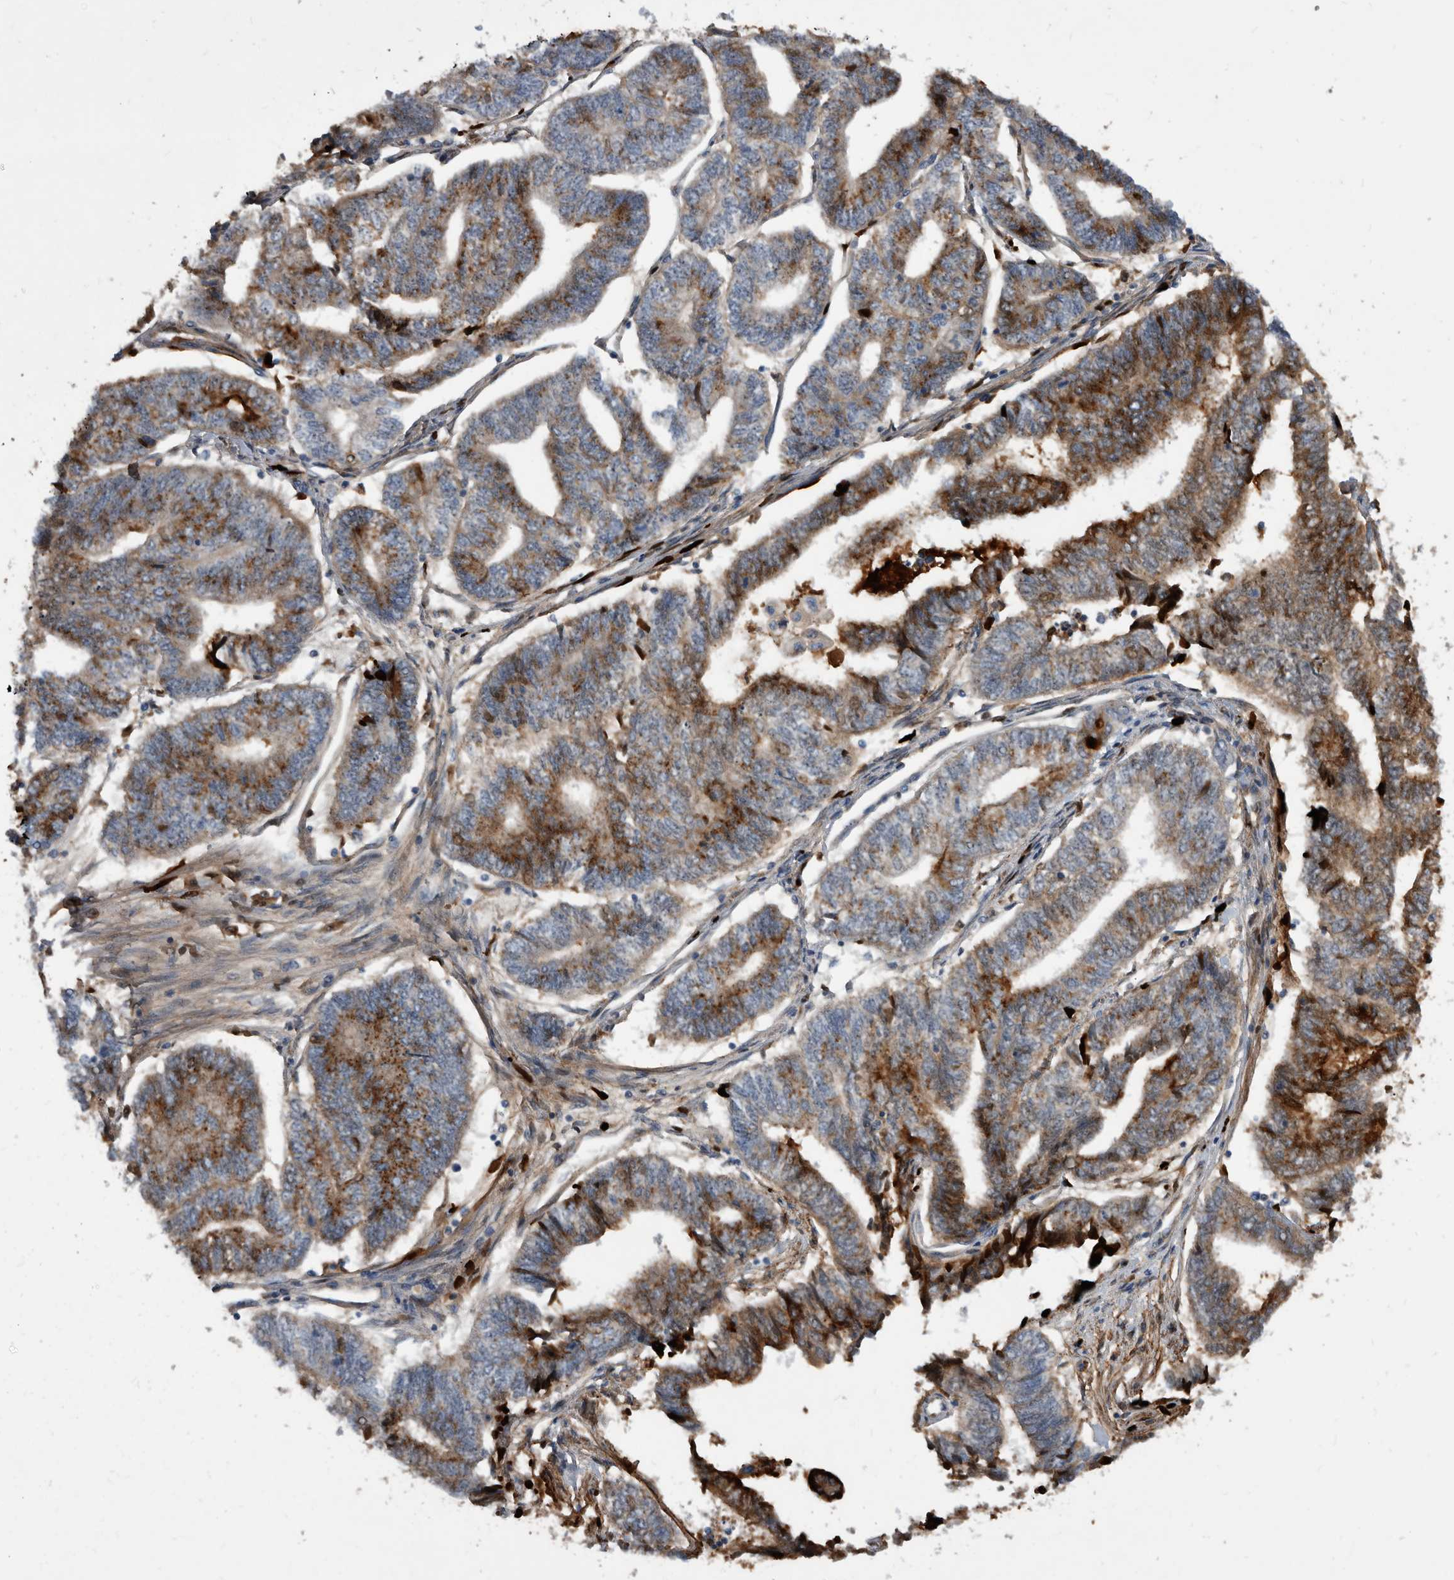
{"staining": {"intensity": "strong", "quantity": ">75%", "location": "cytoplasmic/membranous"}, "tissue": "endometrial cancer", "cell_type": "Tumor cells", "image_type": "cancer", "snomed": [{"axis": "morphology", "description": "Adenocarcinoma, NOS"}, {"axis": "topography", "description": "Uterus"}, {"axis": "topography", "description": "Endometrium"}], "caption": "The image reveals a brown stain indicating the presence of a protein in the cytoplasmic/membranous of tumor cells in adenocarcinoma (endometrial).", "gene": "PI15", "patient": {"sex": "female", "age": 70}}